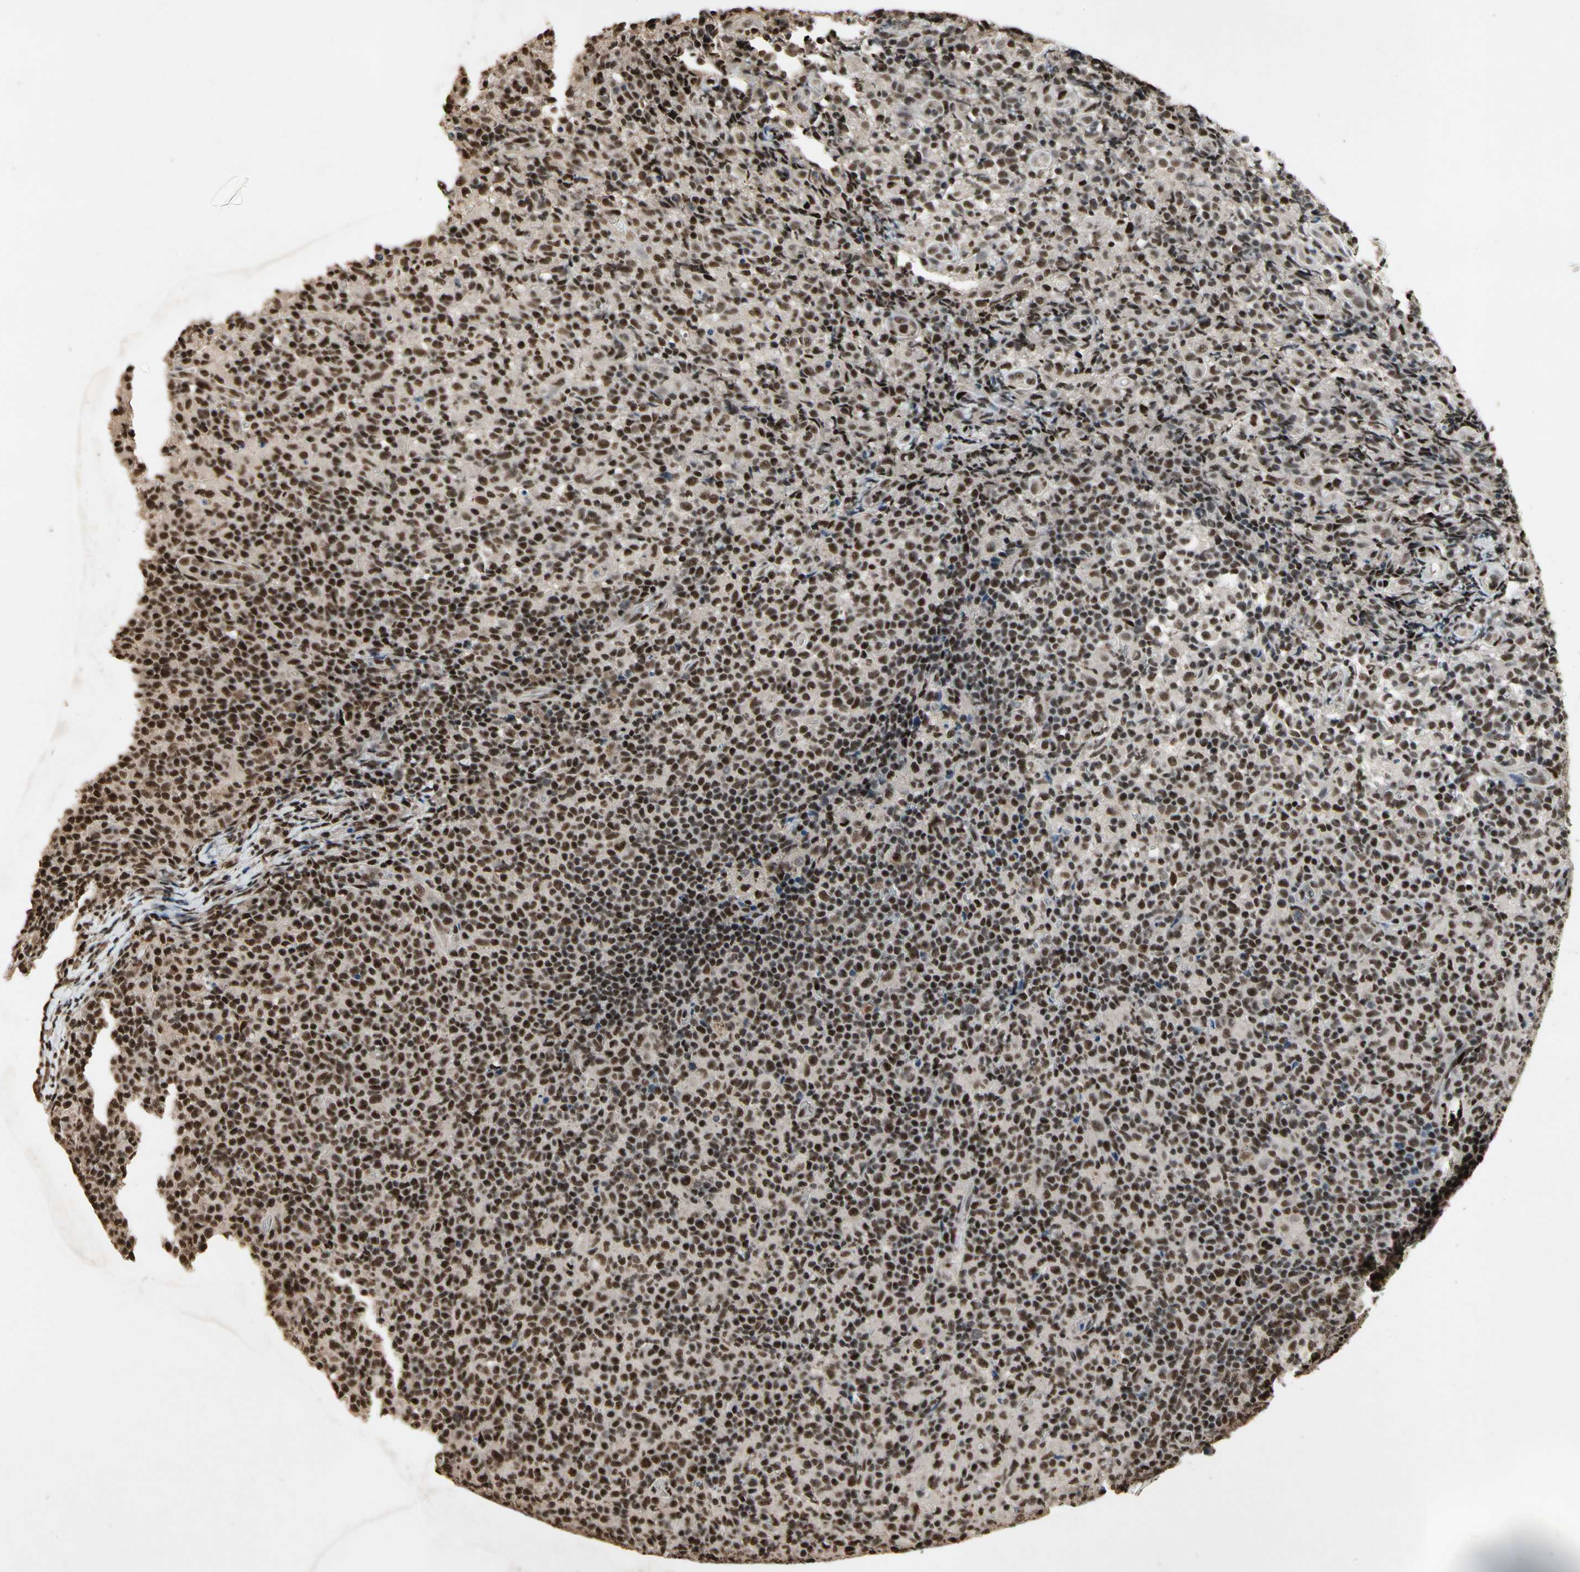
{"staining": {"intensity": "strong", "quantity": ">75%", "location": "nuclear"}, "tissue": "lymph node", "cell_type": "Germinal center cells", "image_type": "normal", "snomed": [{"axis": "morphology", "description": "Normal tissue, NOS"}, {"axis": "morphology", "description": "Inflammation, NOS"}, {"axis": "topography", "description": "Lymph node"}], "caption": "DAB (3,3'-diaminobenzidine) immunohistochemical staining of normal human lymph node exhibits strong nuclear protein positivity in approximately >75% of germinal center cells.", "gene": "TBX2", "patient": {"sex": "male", "age": 55}}